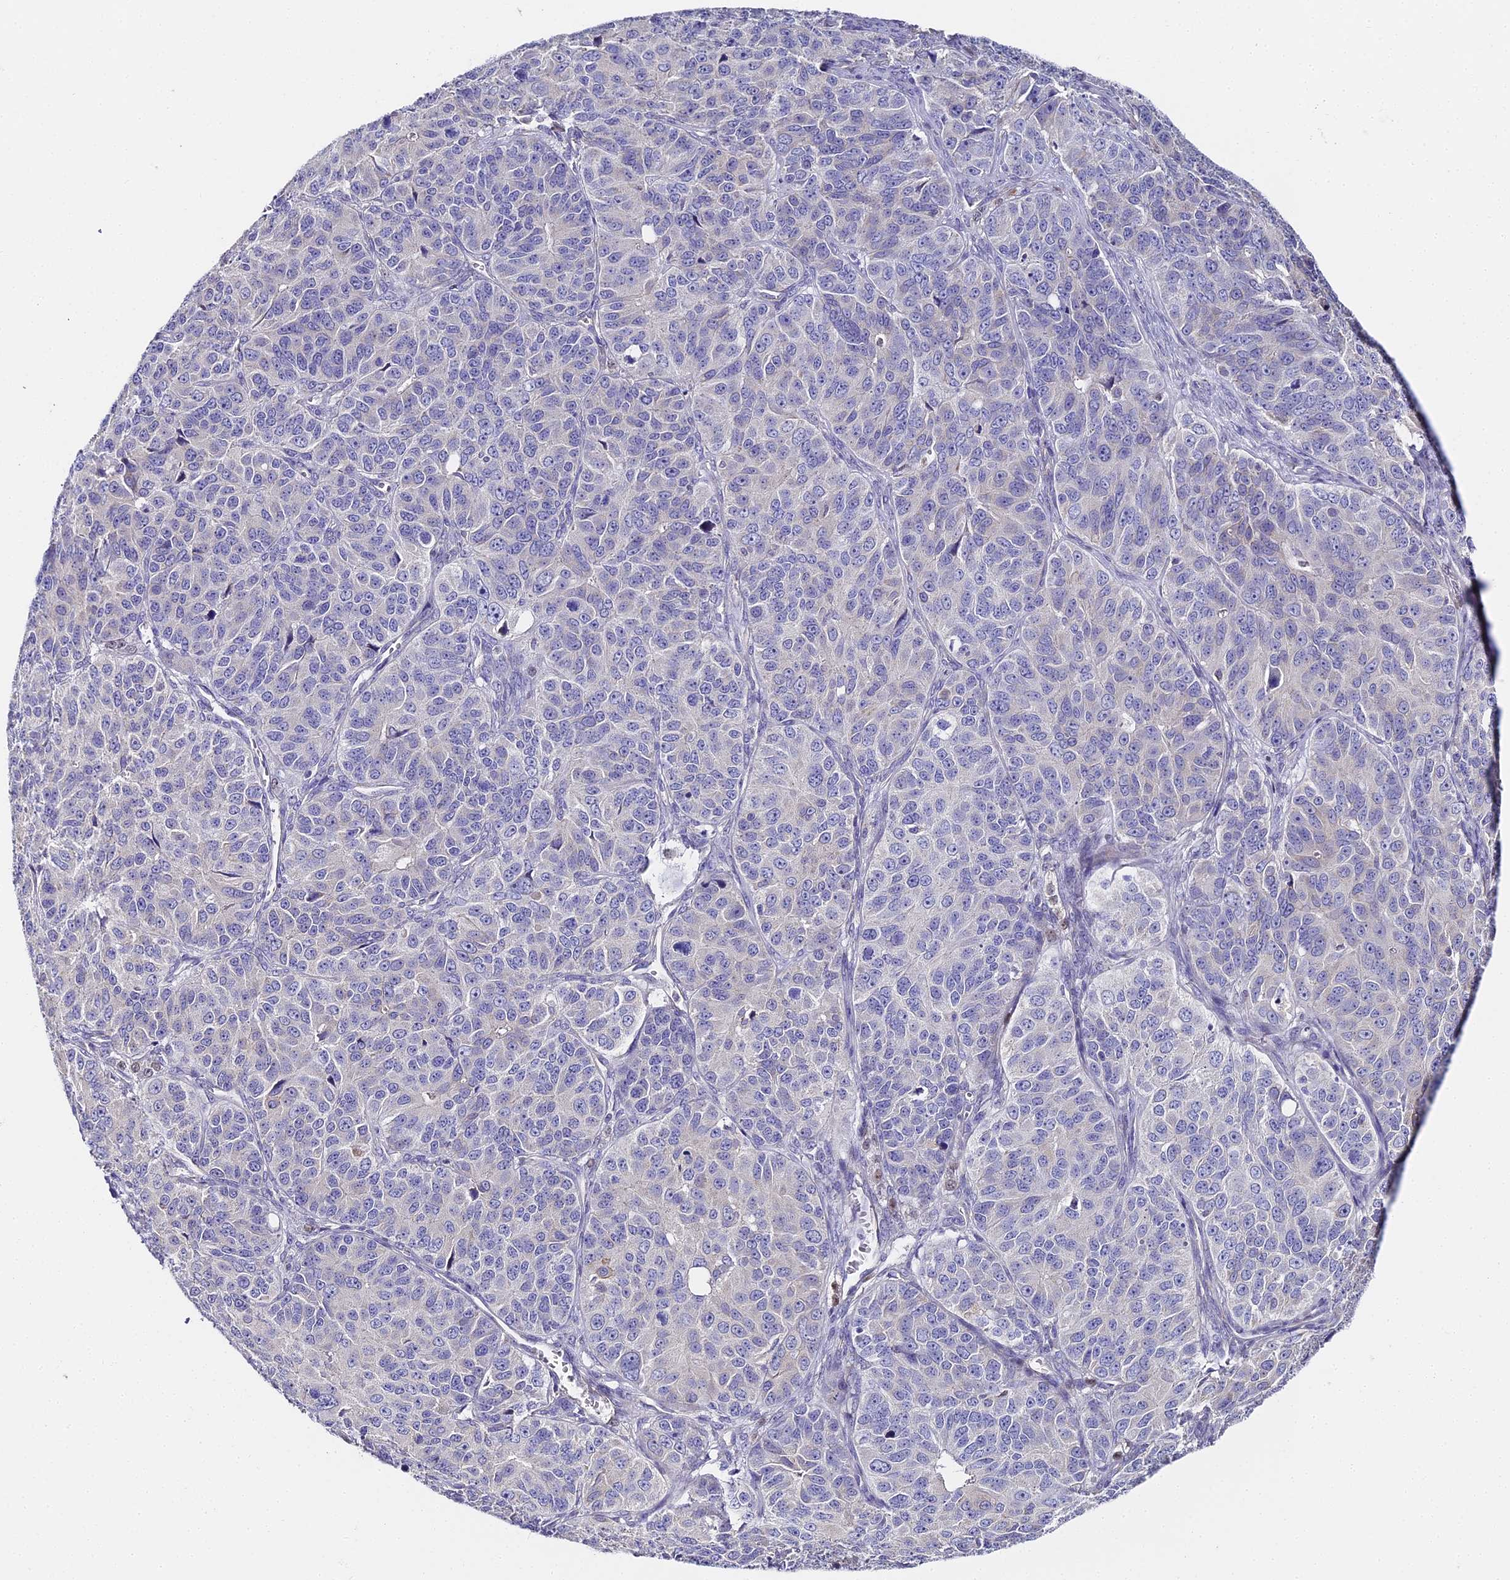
{"staining": {"intensity": "negative", "quantity": "none", "location": "none"}, "tissue": "ovarian cancer", "cell_type": "Tumor cells", "image_type": "cancer", "snomed": [{"axis": "morphology", "description": "Carcinoma, endometroid"}, {"axis": "topography", "description": "Ovary"}], "caption": "A high-resolution micrograph shows IHC staining of ovarian cancer, which displays no significant positivity in tumor cells. (Brightfield microscopy of DAB (3,3'-diaminobenzidine) immunohistochemistry (IHC) at high magnification).", "gene": "SERP1", "patient": {"sex": "female", "age": 51}}